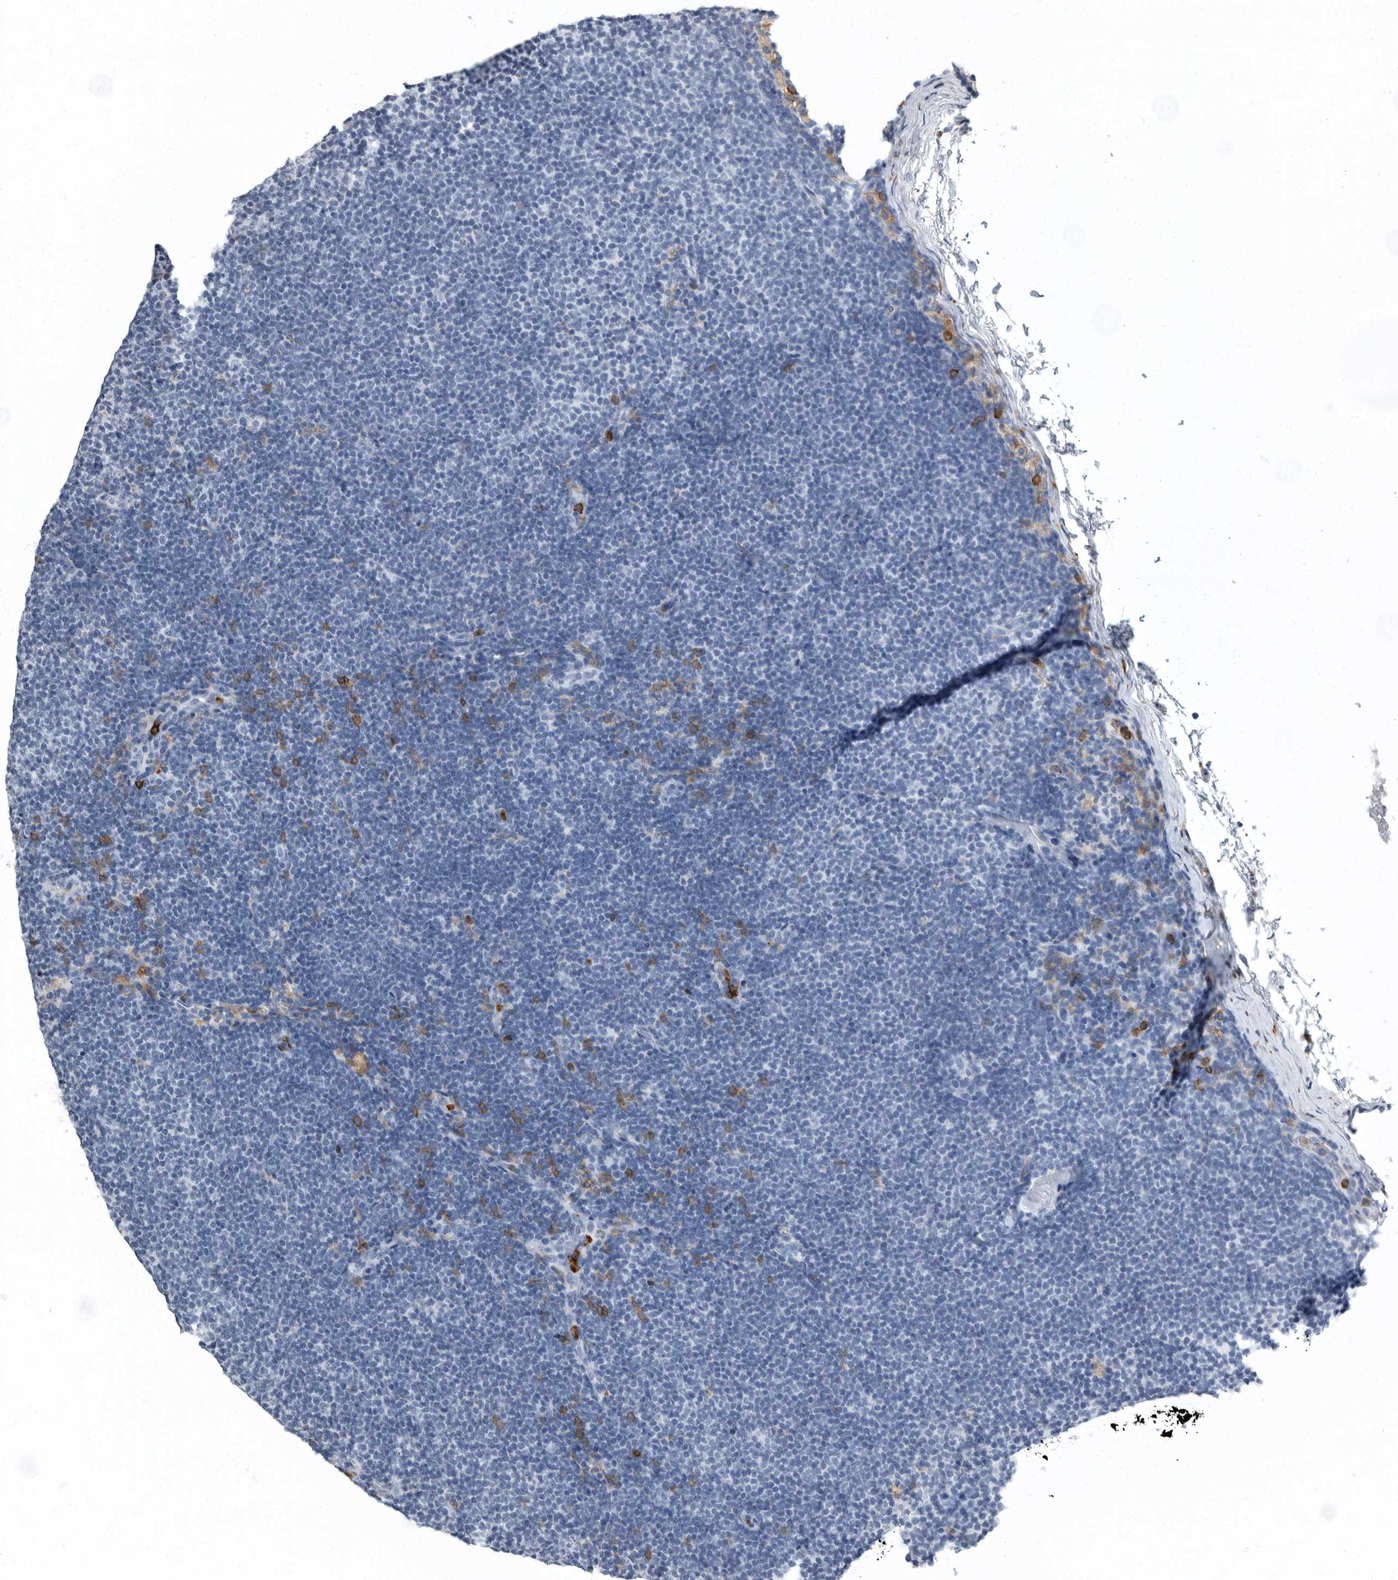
{"staining": {"intensity": "negative", "quantity": "none", "location": "none"}, "tissue": "lymphoma", "cell_type": "Tumor cells", "image_type": "cancer", "snomed": [{"axis": "morphology", "description": "Malignant lymphoma, non-Hodgkin's type, Low grade"}, {"axis": "topography", "description": "Lymph node"}], "caption": "The histopathology image reveals no significant positivity in tumor cells of lymphoma.", "gene": "FCER1G", "patient": {"sex": "female", "age": 53}}